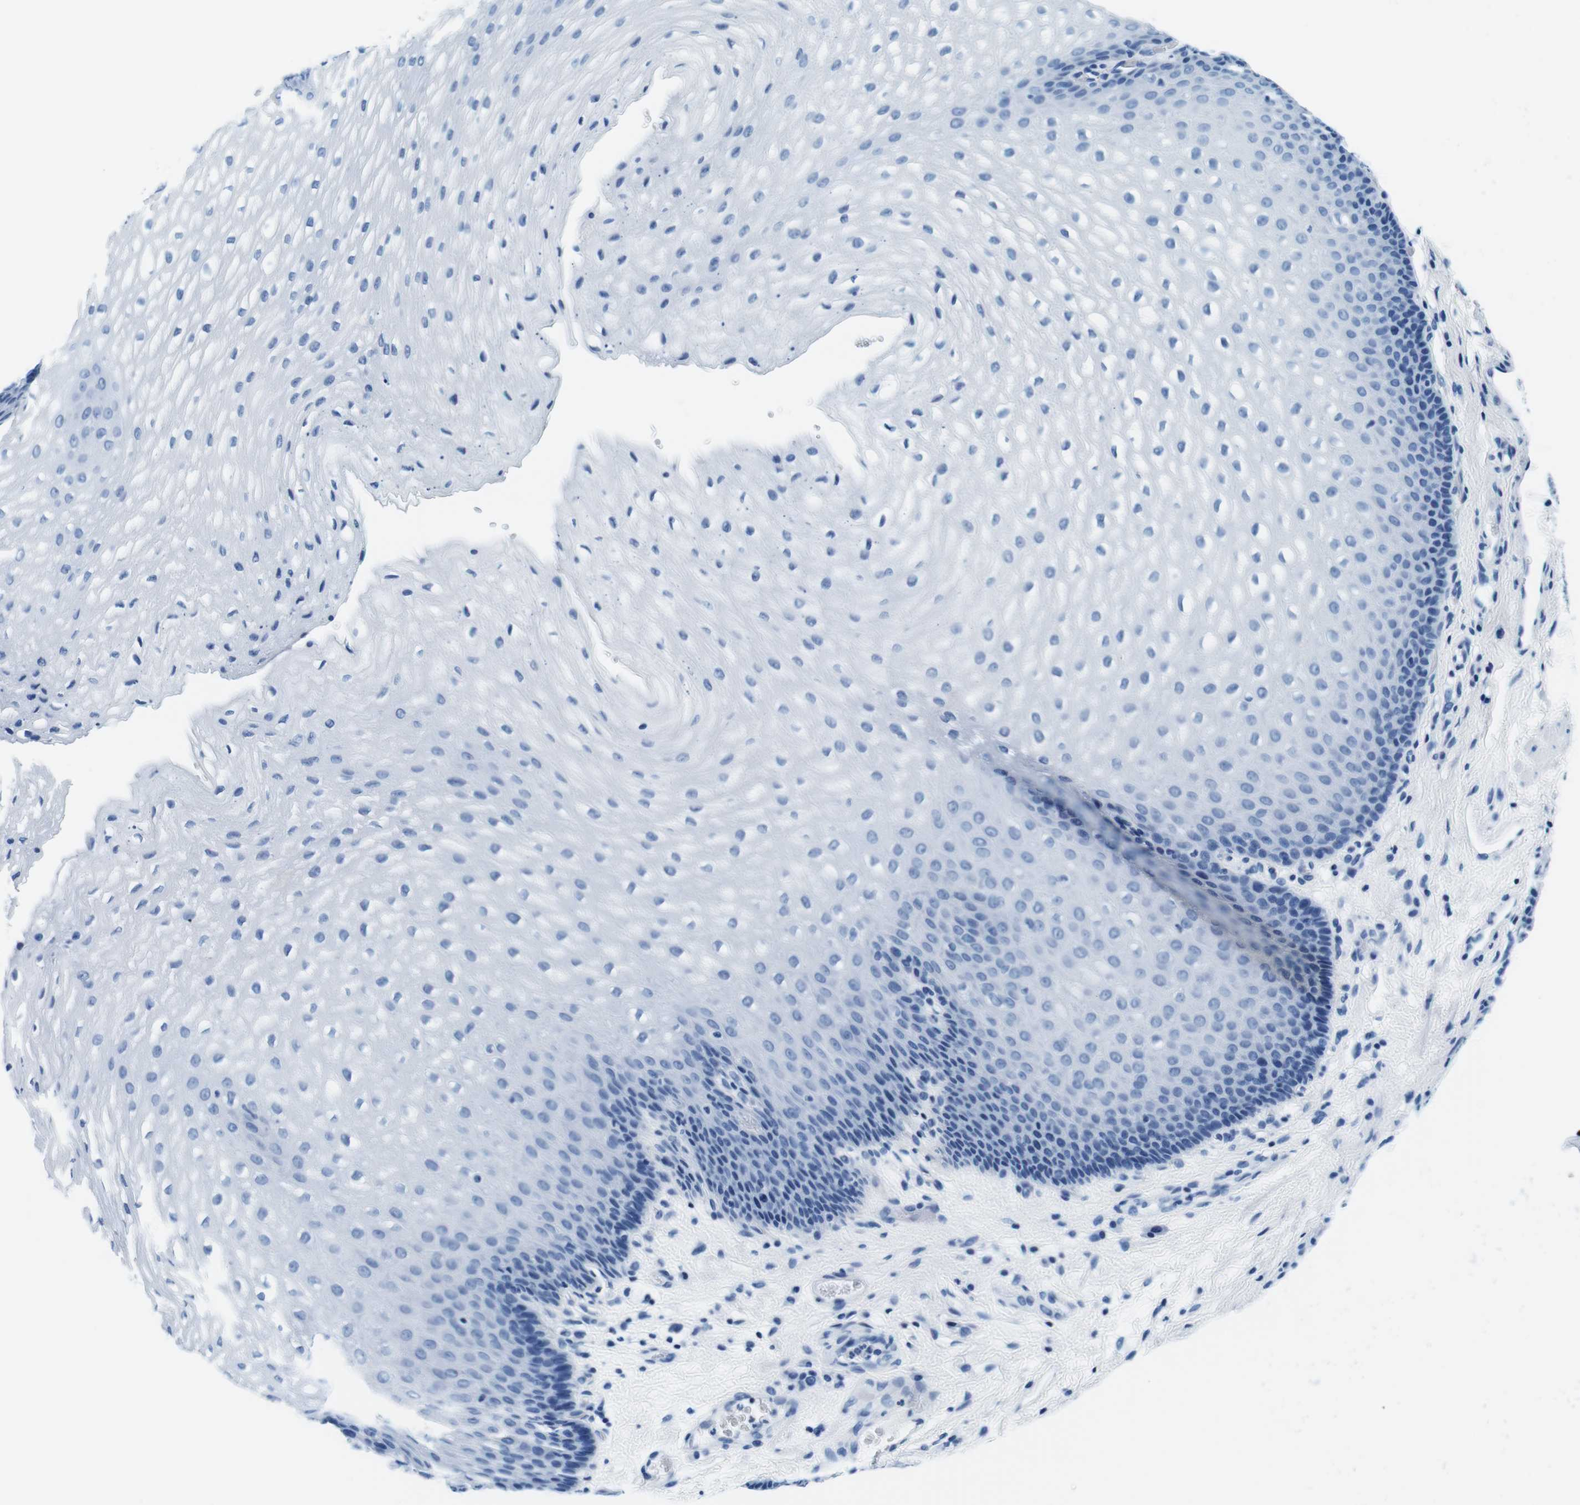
{"staining": {"intensity": "negative", "quantity": "none", "location": "none"}, "tissue": "esophagus", "cell_type": "Squamous epithelial cells", "image_type": "normal", "snomed": [{"axis": "morphology", "description": "Normal tissue, NOS"}, {"axis": "topography", "description": "Esophagus"}], "caption": "Protein analysis of normal esophagus reveals no significant positivity in squamous epithelial cells.", "gene": "ELANE", "patient": {"sex": "male", "age": 48}}